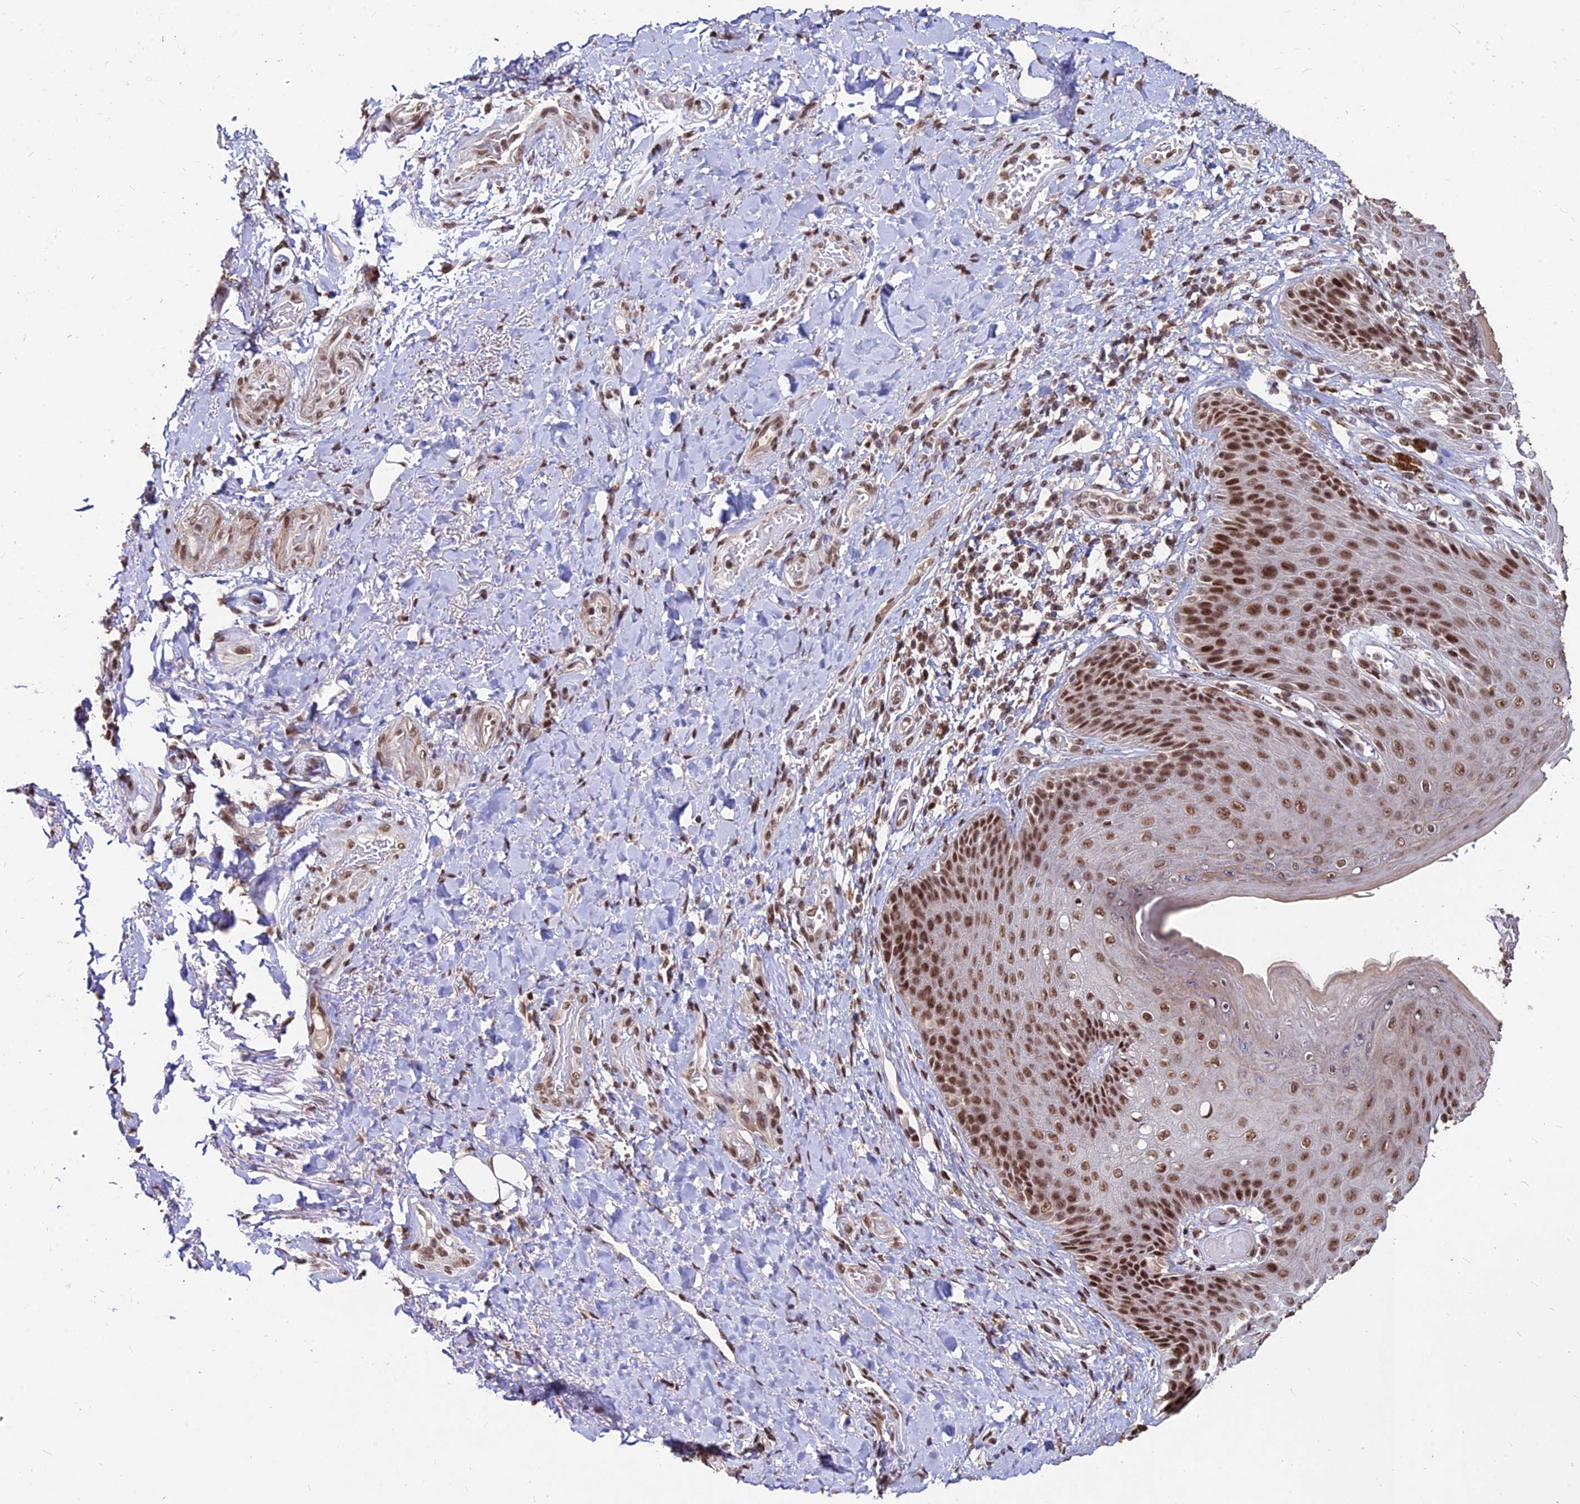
{"staining": {"intensity": "strong", "quantity": ">75%", "location": "nuclear"}, "tissue": "skin", "cell_type": "Epidermal cells", "image_type": "normal", "snomed": [{"axis": "morphology", "description": "Normal tissue, NOS"}, {"axis": "topography", "description": "Anal"}], "caption": "Epidermal cells show strong nuclear expression in approximately >75% of cells in normal skin.", "gene": "ZBED4", "patient": {"sex": "female", "age": 89}}